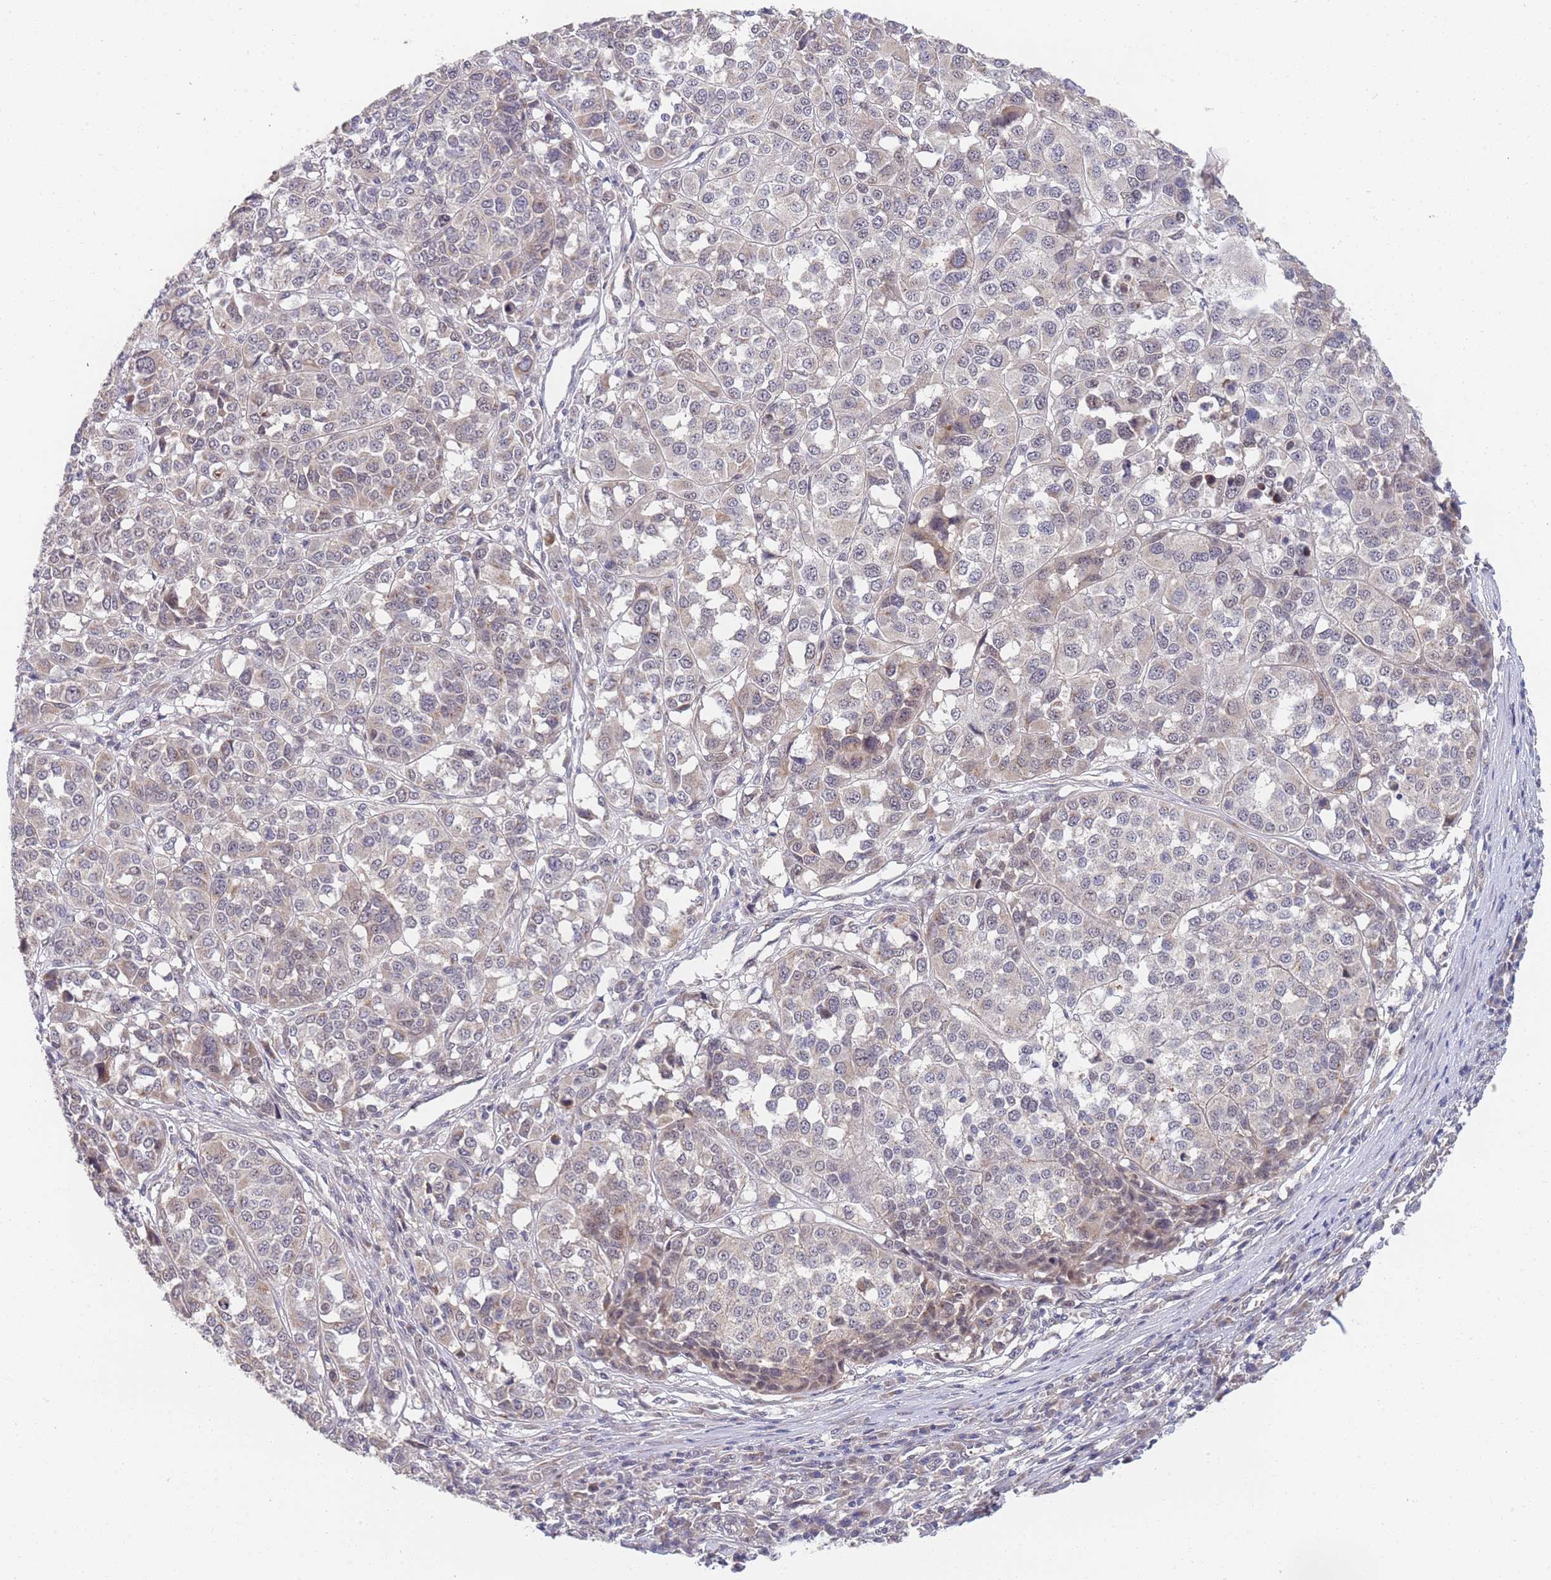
{"staining": {"intensity": "negative", "quantity": "none", "location": "none"}, "tissue": "melanoma", "cell_type": "Tumor cells", "image_type": "cancer", "snomed": [{"axis": "morphology", "description": "Malignant melanoma, Metastatic site"}, {"axis": "topography", "description": "Lymph node"}], "caption": "Image shows no protein staining in tumor cells of malignant melanoma (metastatic site) tissue. (Immunohistochemistry, brightfield microscopy, high magnification).", "gene": "B4GALT4", "patient": {"sex": "male", "age": 44}}